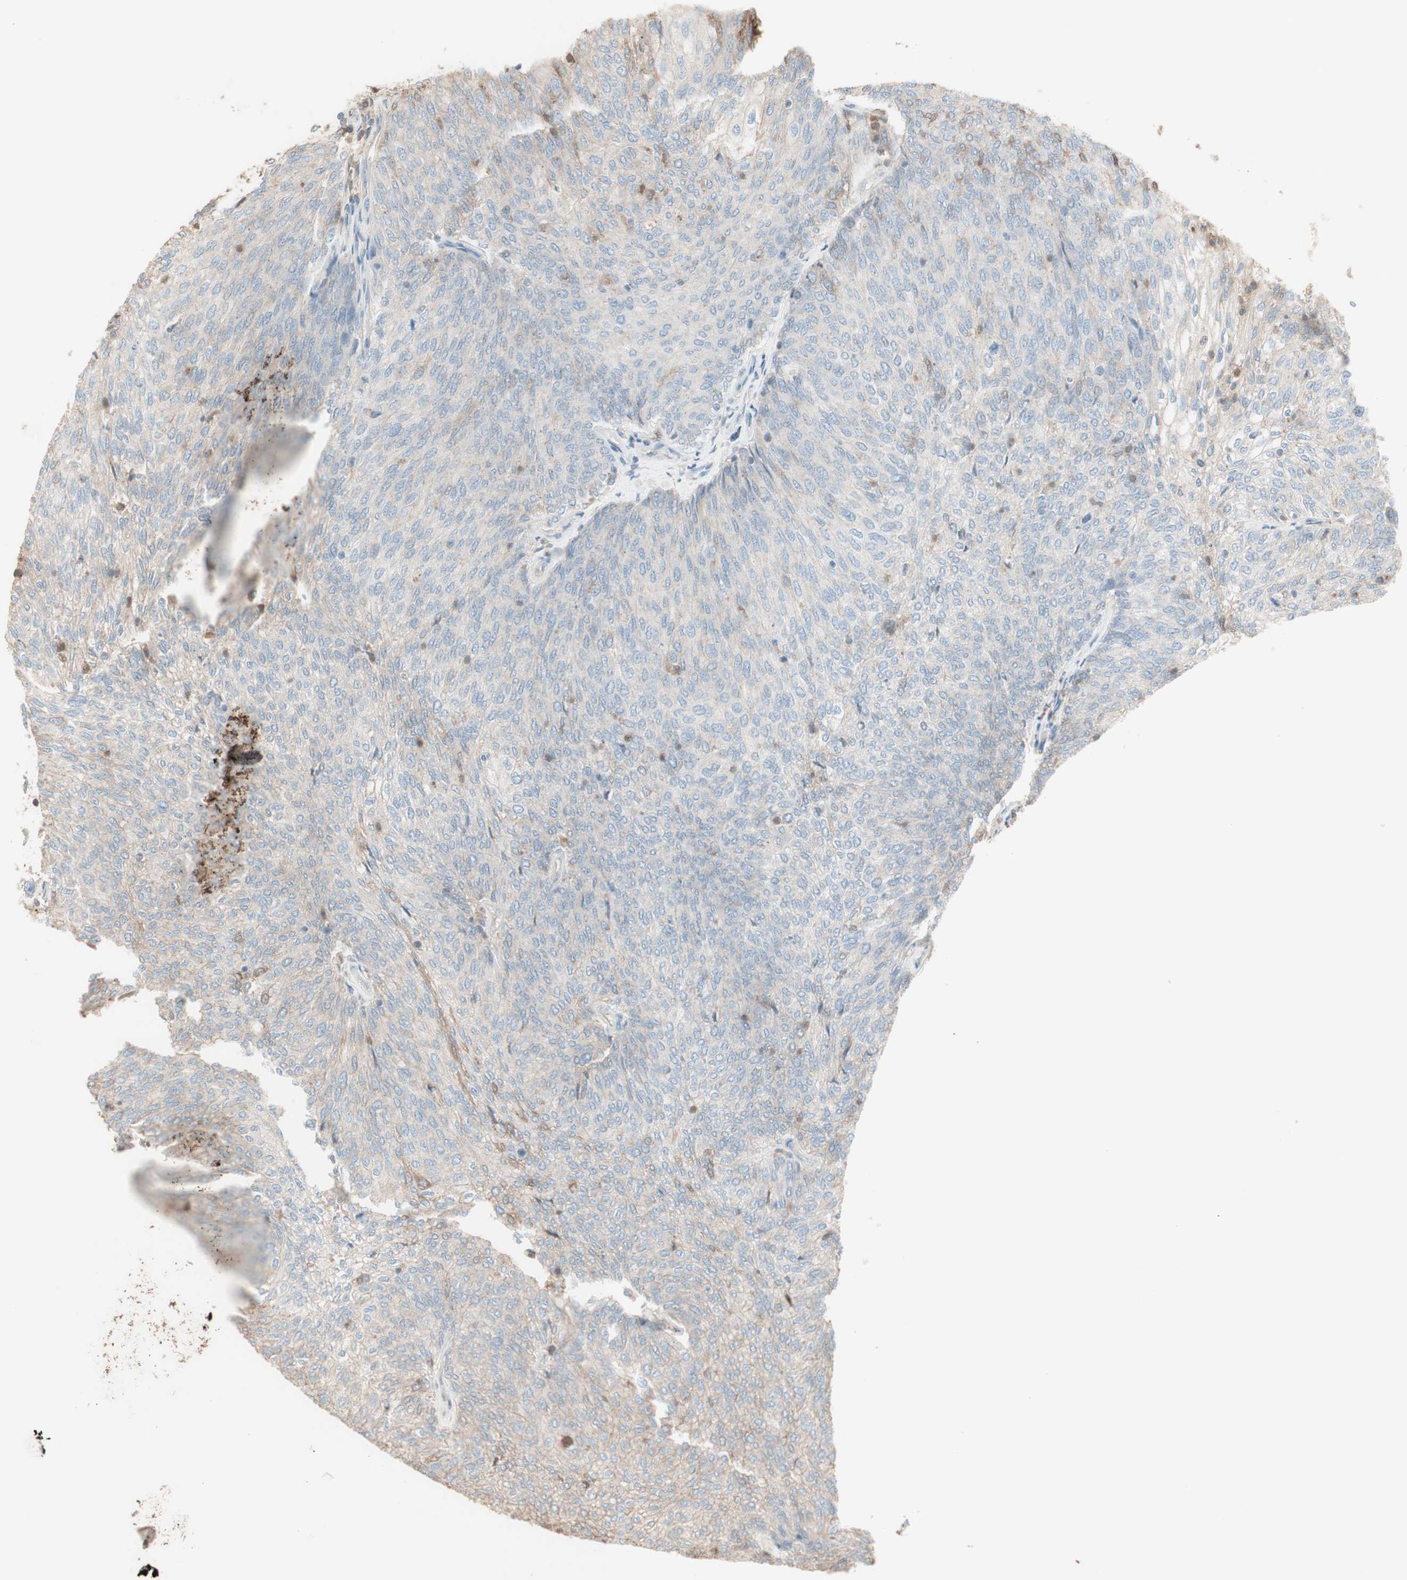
{"staining": {"intensity": "negative", "quantity": "none", "location": "none"}, "tissue": "urothelial cancer", "cell_type": "Tumor cells", "image_type": "cancer", "snomed": [{"axis": "morphology", "description": "Urothelial carcinoma, Low grade"}, {"axis": "topography", "description": "Urinary bladder"}], "caption": "Micrograph shows no protein staining in tumor cells of urothelial cancer tissue.", "gene": "IFNG", "patient": {"sex": "female", "age": 79}}